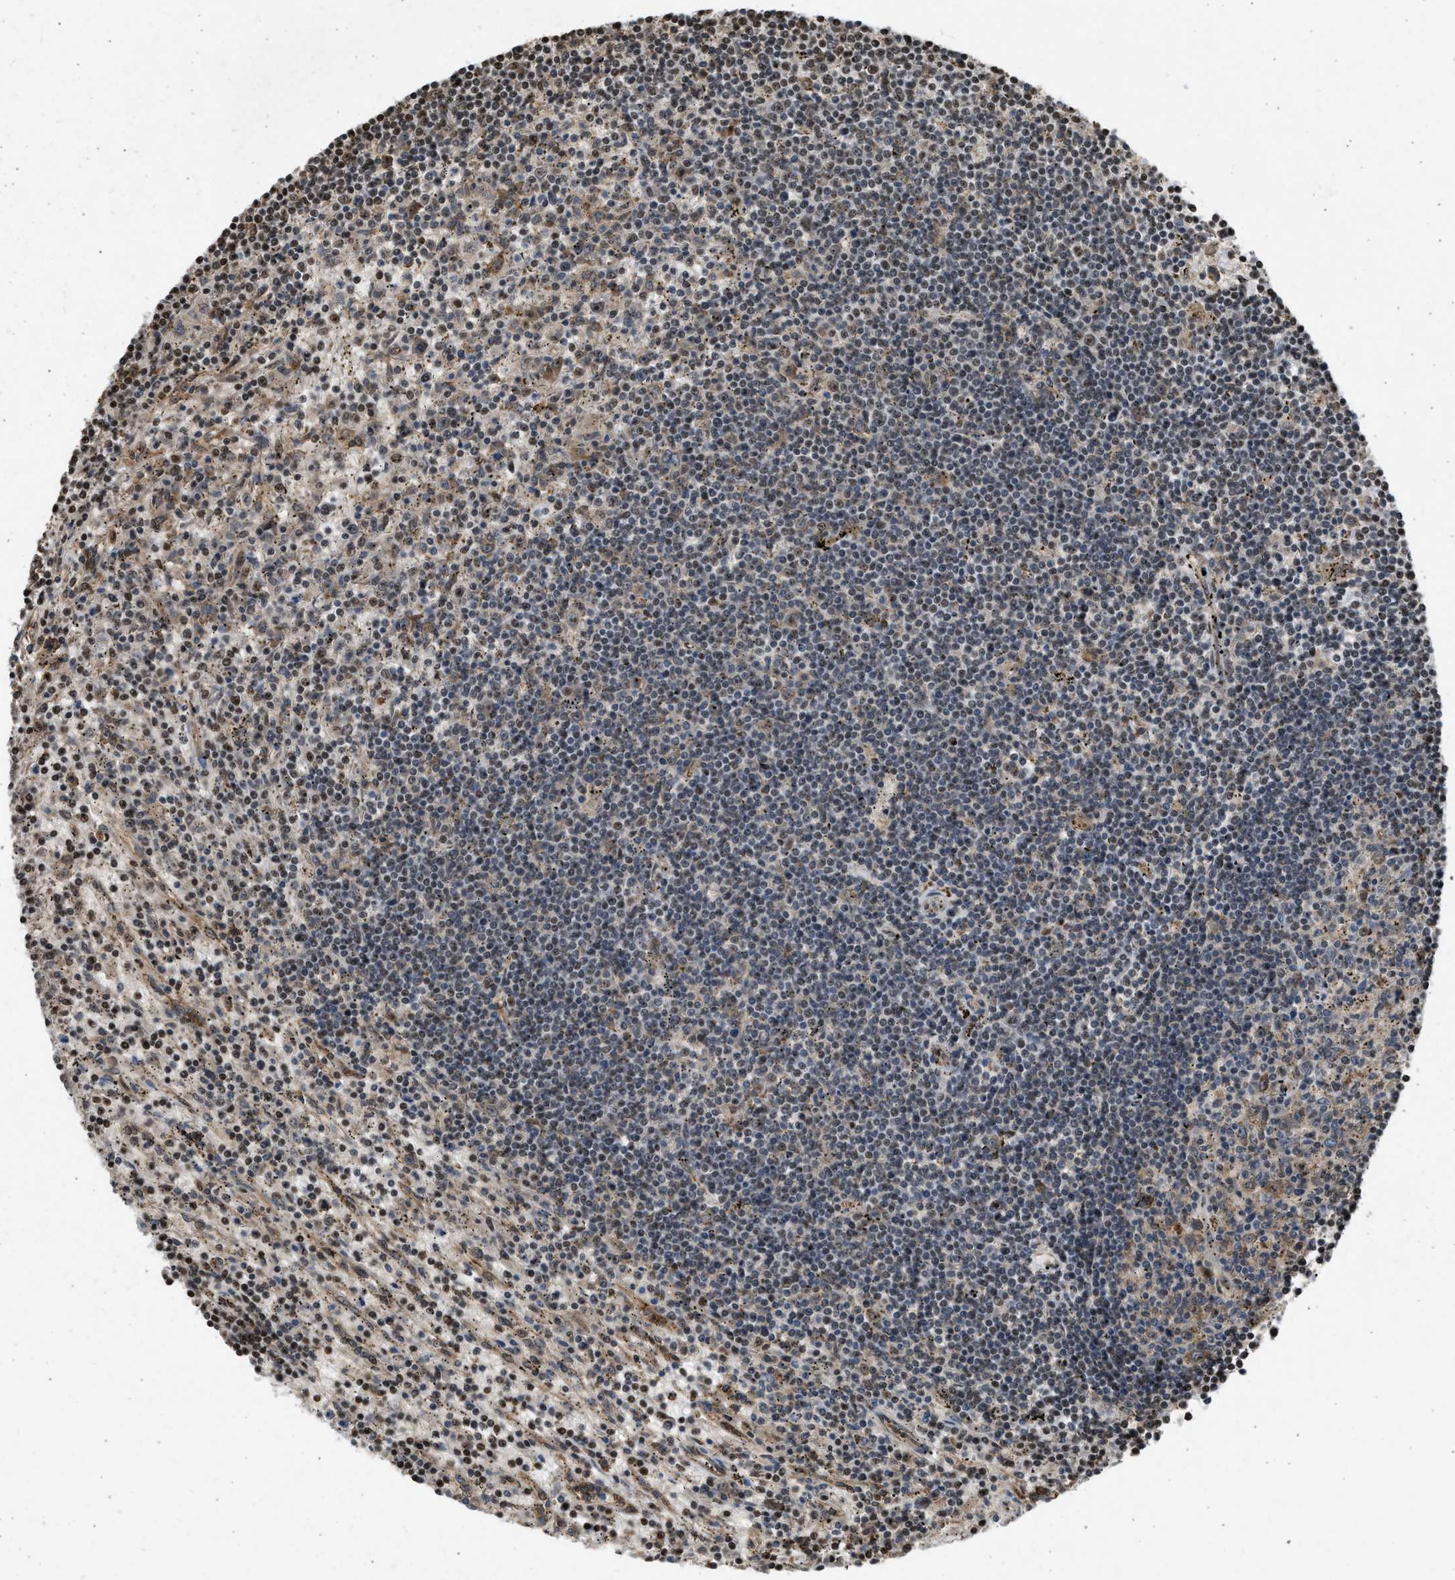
{"staining": {"intensity": "moderate", "quantity": "25%-75%", "location": "nuclear"}, "tissue": "lymphoma", "cell_type": "Tumor cells", "image_type": "cancer", "snomed": [{"axis": "morphology", "description": "Malignant lymphoma, non-Hodgkin's type, Low grade"}, {"axis": "topography", "description": "Spleen"}], "caption": "Lymphoma stained with DAB immunohistochemistry (IHC) reveals medium levels of moderate nuclear expression in approximately 25%-75% of tumor cells. (brown staining indicates protein expression, while blue staining denotes nuclei).", "gene": "TFDP2", "patient": {"sex": "male", "age": 76}}